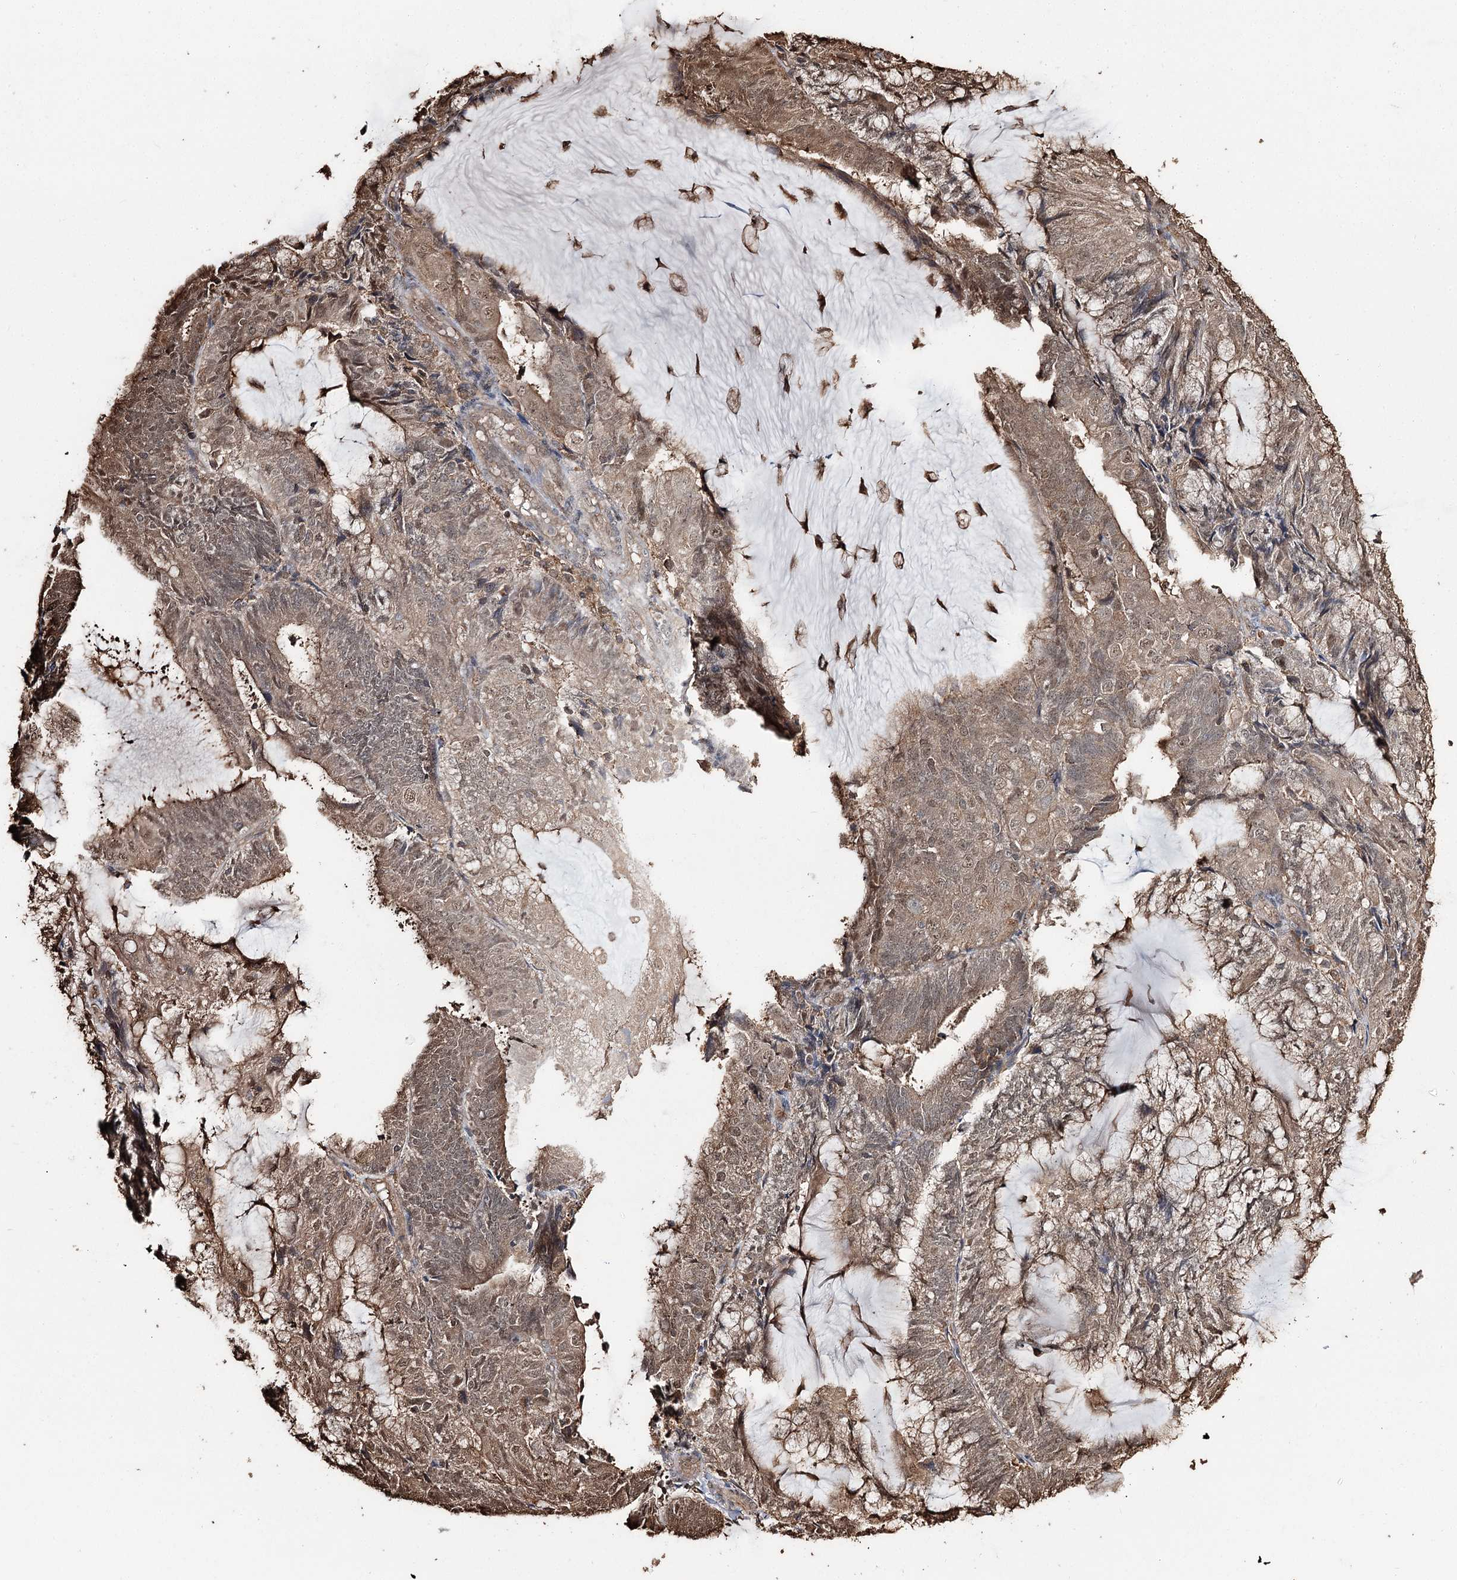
{"staining": {"intensity": "moderate", "quantity": ">75%", "location": "cytoplasmic/membranous,nuclear"}, "tissue": "endometrial cancer", "cell_type": "Tumor cells", "image_type": "cancer", "snomed": [{"axis": "morphology", "description": "Adenocarcinoma, NOS"}, {"axis": "topography", "description": "Endometrium"}], "caption": "A medium amount of moderate cytoplasmic/membranous and nuclear staining is seen in about >75% of tumor cells in adenocarcinoma (endometrial) tissue.", "gene": "PLCH1", "patient": {"sex": "female", "age": 81}}